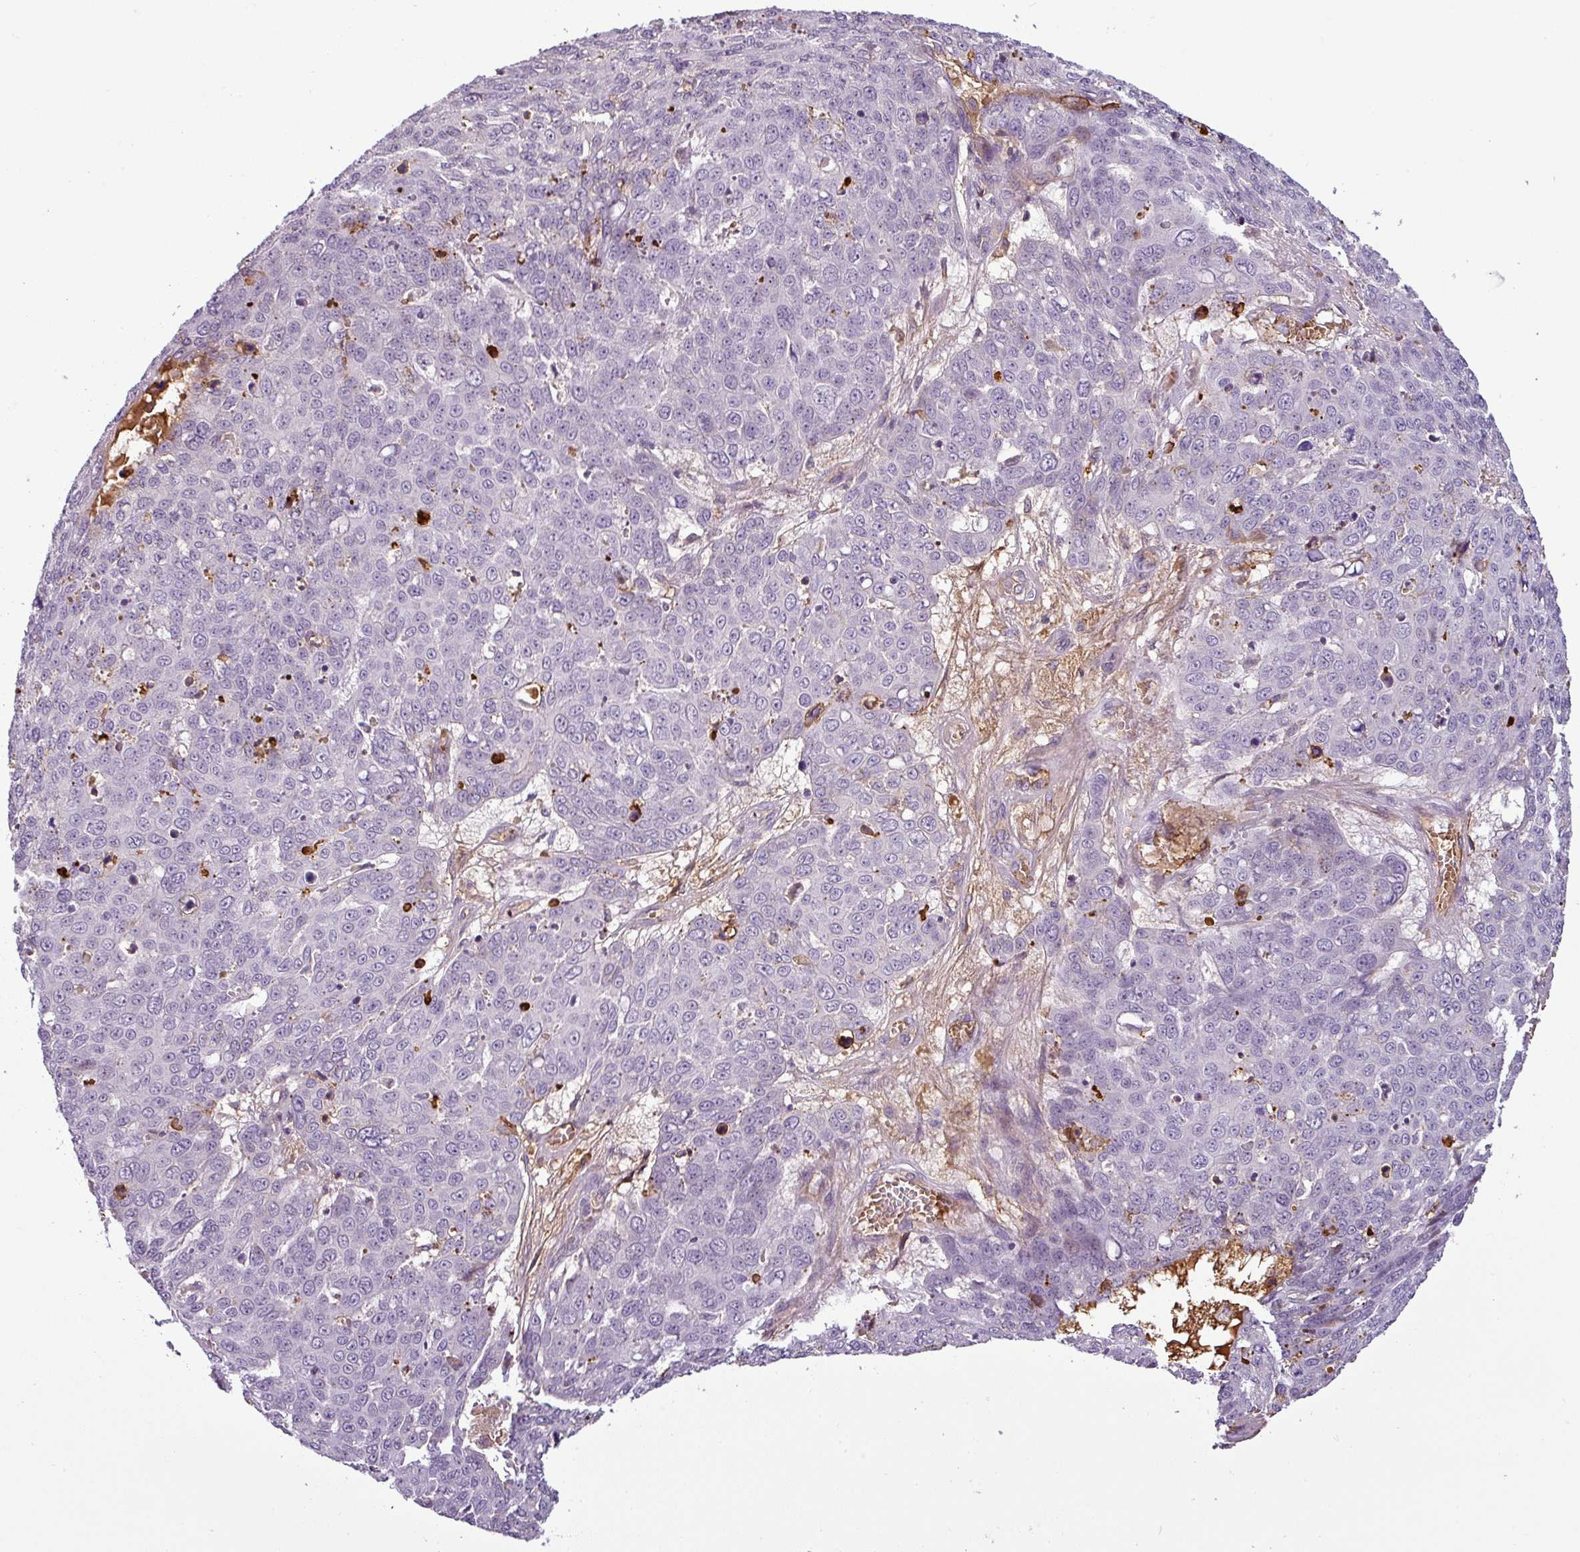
{"staining": {"intensity": "negative", "quantity": "none", "location": "none"}, "tissue": "skin cancer", "cell_type": "Tumor cells", "image_type": "cancer", "snomed": [{"axis": "morphology", "description": "Squamous cell carcinoma, NOS"}, {"axis": "topography", "description": "Skin"}], "caption": "The image reveals no staining of tumor cells in skin cancer. The staining is performed using DAB (3,3'-diaminobenzidine) brown chromogen with nuclei counter-stained in using hematoxylin.", "gene": "APOC1", "patient": {"sex": "male", "age": 71}}